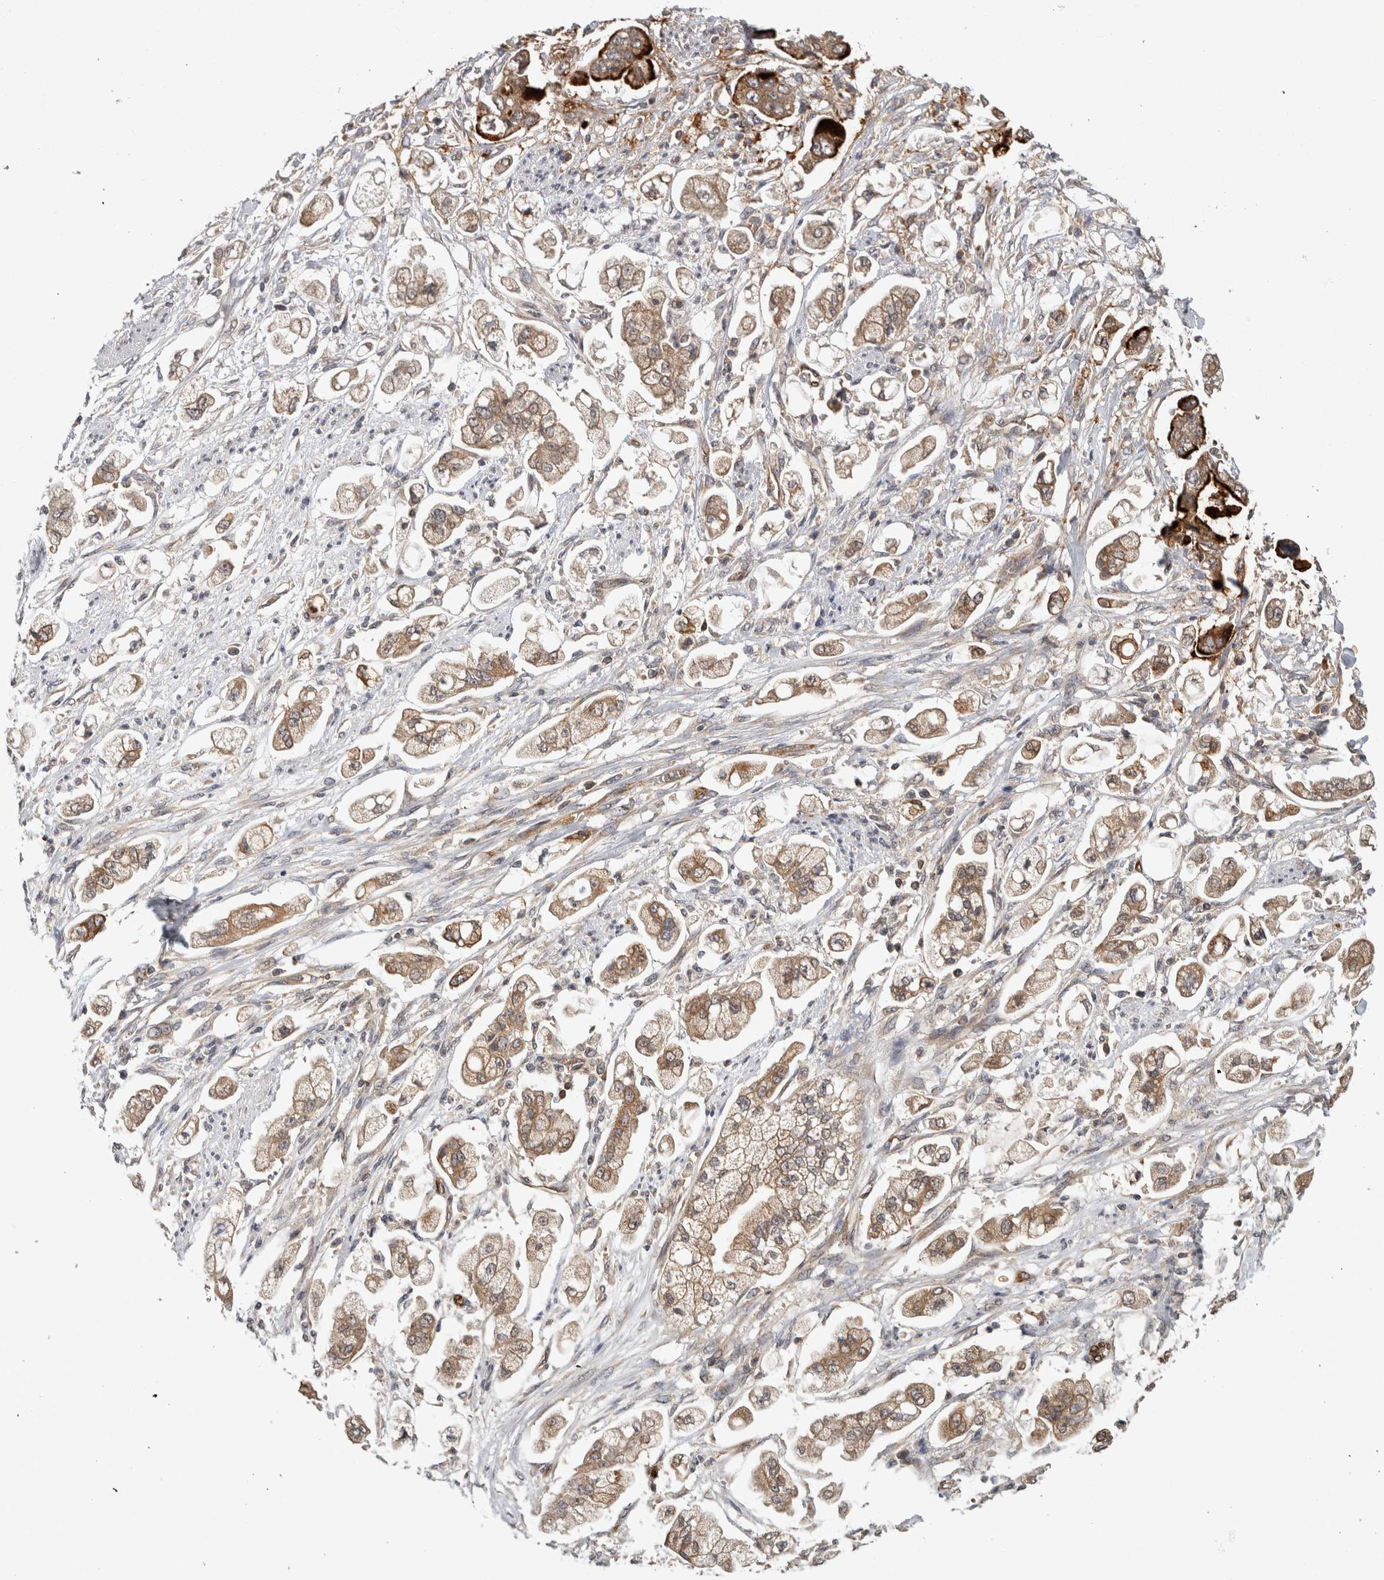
{"staining": {"intensity": "strong", "quantity": "25%-75%", "location": "cytoplasmic/membranous"}, "tissue": "stomach cancer", "cell_type": "Tumor cells", "image_type": "cancer", "snomed": [{"axis": "morphology", "description": "Adenocarcinoma, NOS"}, {"axis": "topography", "description": "Stomach"}], "caption": "This is an image of IHC staining of adenocarcinoma (stomach), which shows strong expression in the cytoplasmic/membranous of tumor cells.", "gene": "HMOX2", "patient": {"sex": "male", "age": 62}}